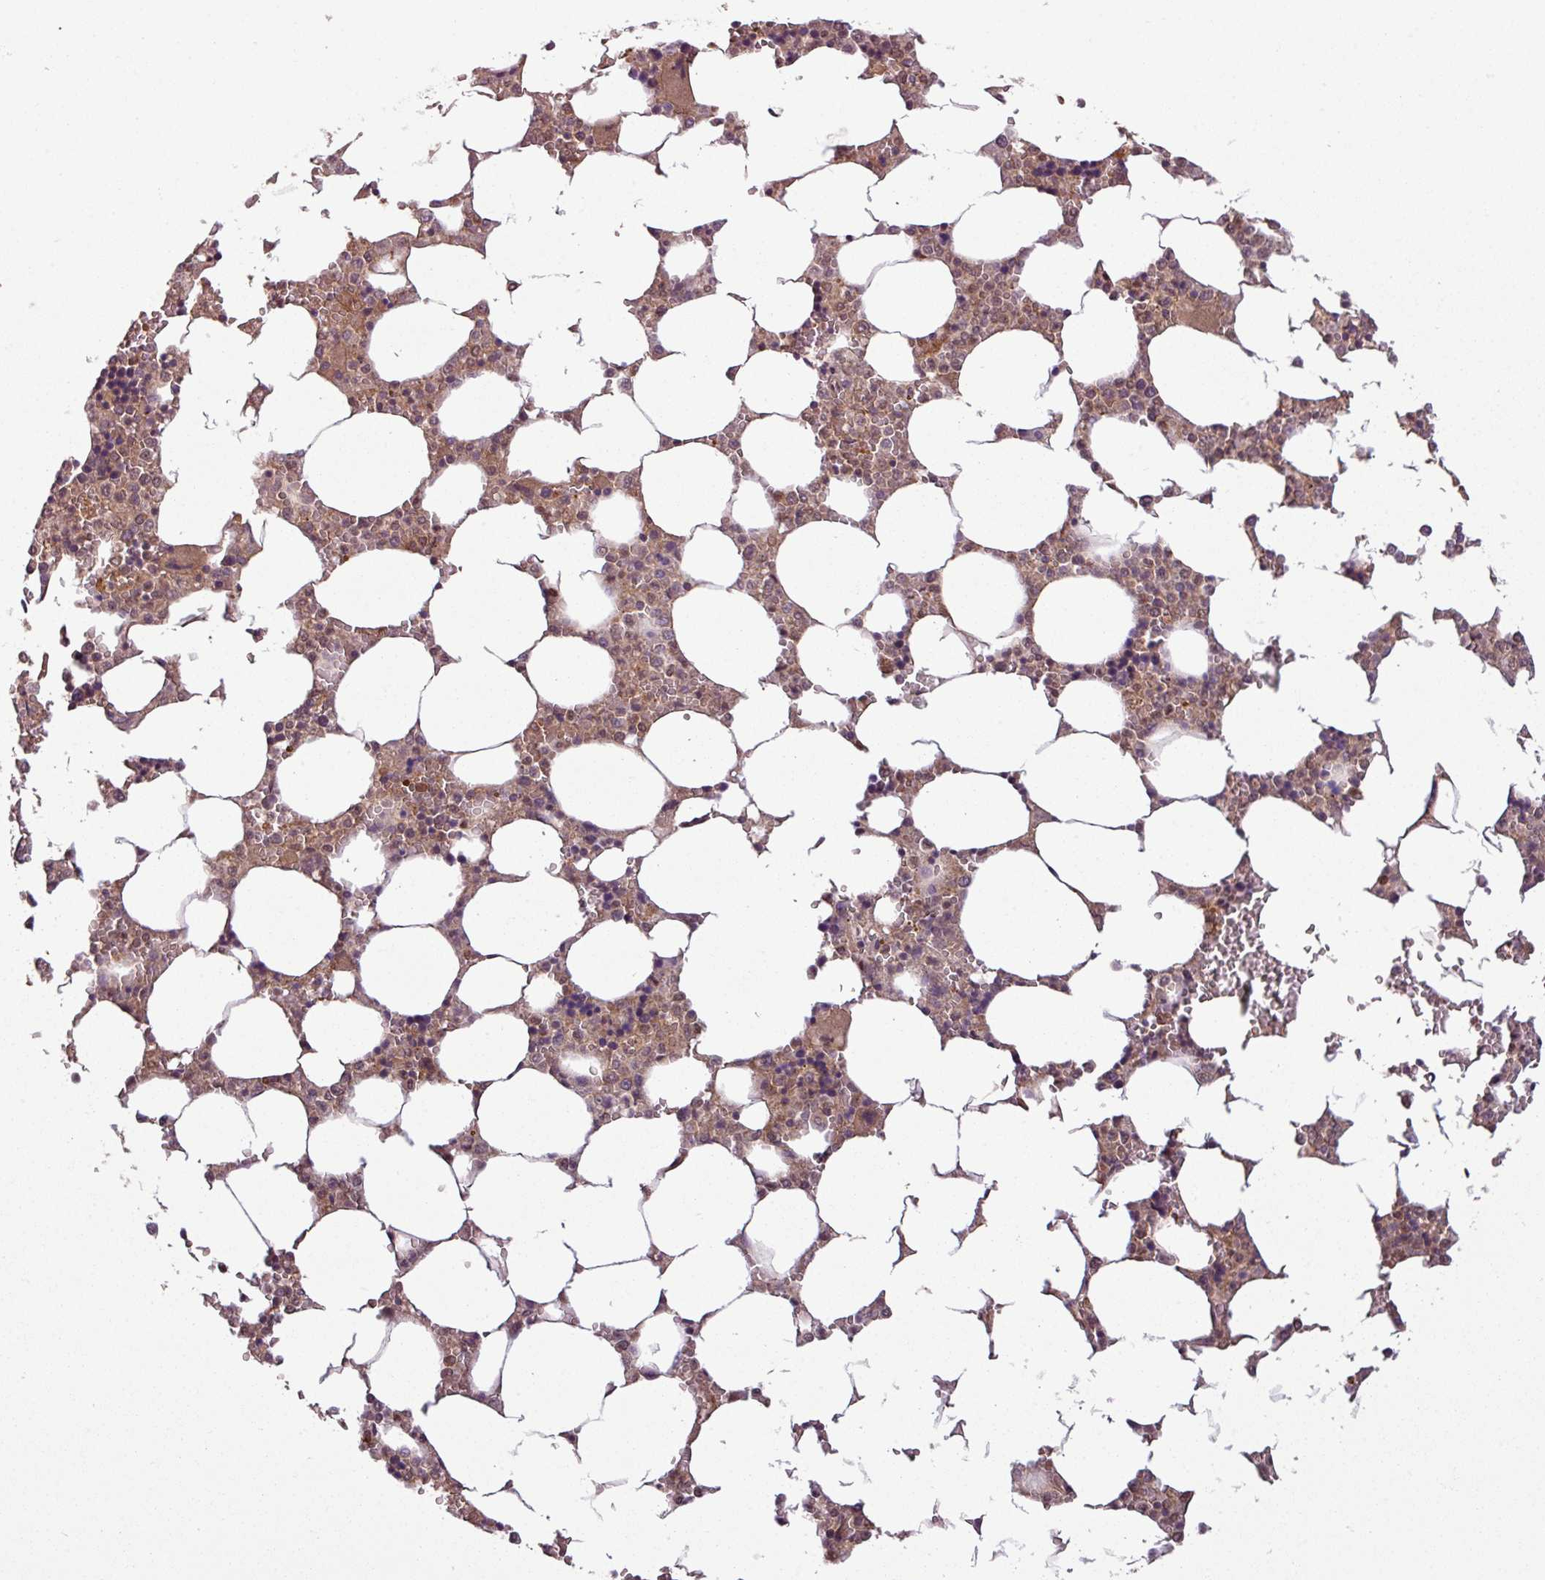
{"staining": {"intensity": "moderate", "quantity": "25%-75%", "location": "cytoplasmic/membranous"}, "tissue": "bone marrow", "cell_type": "Hematopoietic cells", "image_type": "normal", "snomed": [{"axis": "morphology", "description": "Normal tissue, NOS"}, {"axis": "topography", "description": "Bone marrow"}], "caption": "Bone marrow stained with immunohistochemistry shows moderate cytoplasmic/membranous expression in approximately 25%-75% of hematopoietic cells.", "gene": "SH3BGRL", "patient": {"sex": "male", "age": 64}}